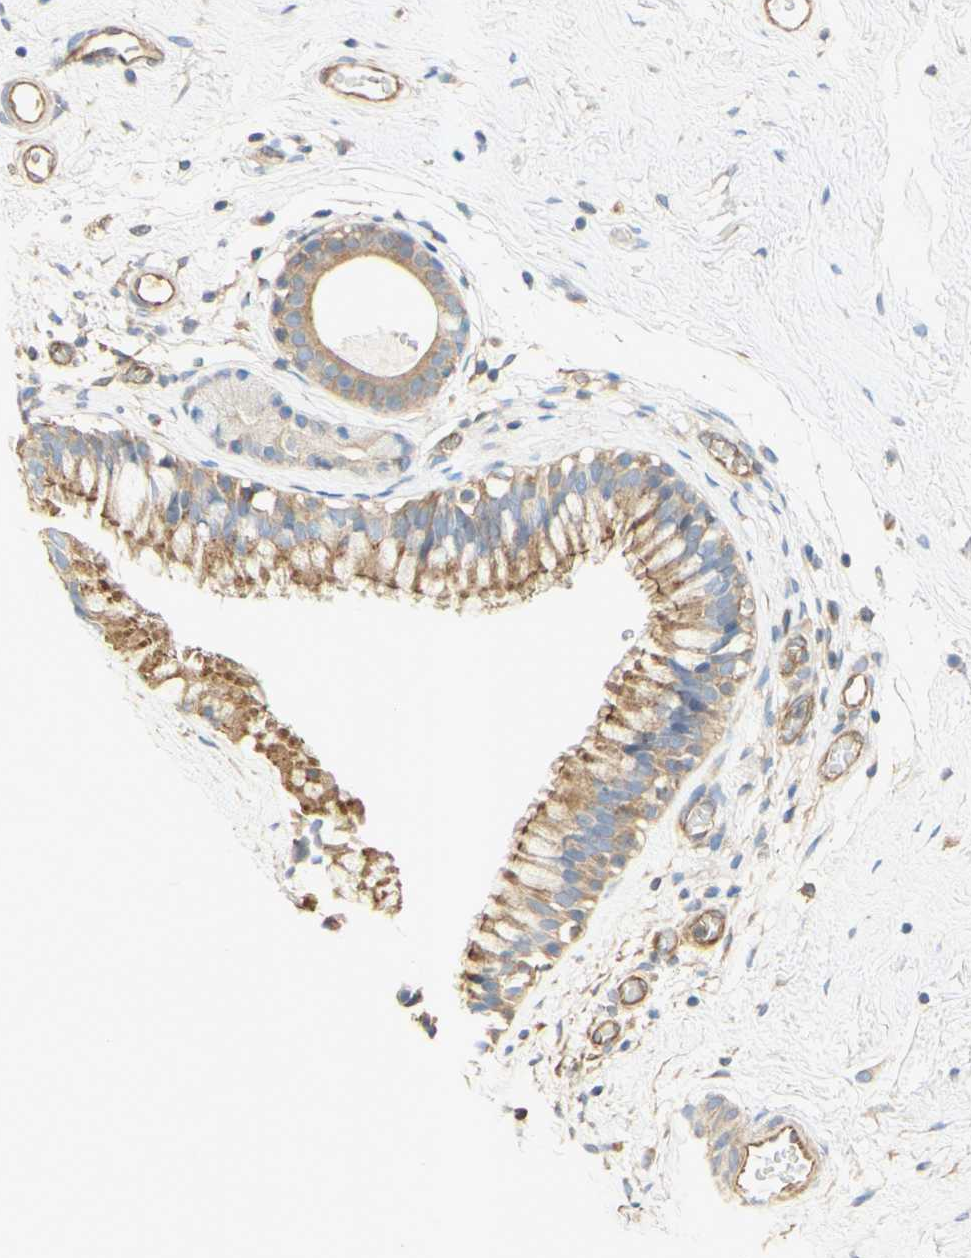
{"staining": {"intensity": "moderate", "quantity": ">75%", "location": "cytoplasmic/membranous"}, "tissue": "nasopharynx", "cell_type": "Respiratory epithelial cells", "image_type": "normal", "snomed": [{"axis": "morphology", "description": "Normal tissue, NOS"}, {"axis": "morphology", "description": "Inflammation, NOS"}, {"axis": "topography", "description": "Nasopharynx"}], "caption": "Protein expression analysis of normal human nasopharynx reveals moderate cytoplasmic/membranous staining in about >75% of respiratory epithelial cells. (DAB (3,3'-diaminobenzidine) IHC with brightfield microscopy, high magnification).", "gene": "IKBKG", "patient": {"sex": "male", "age": 48}}